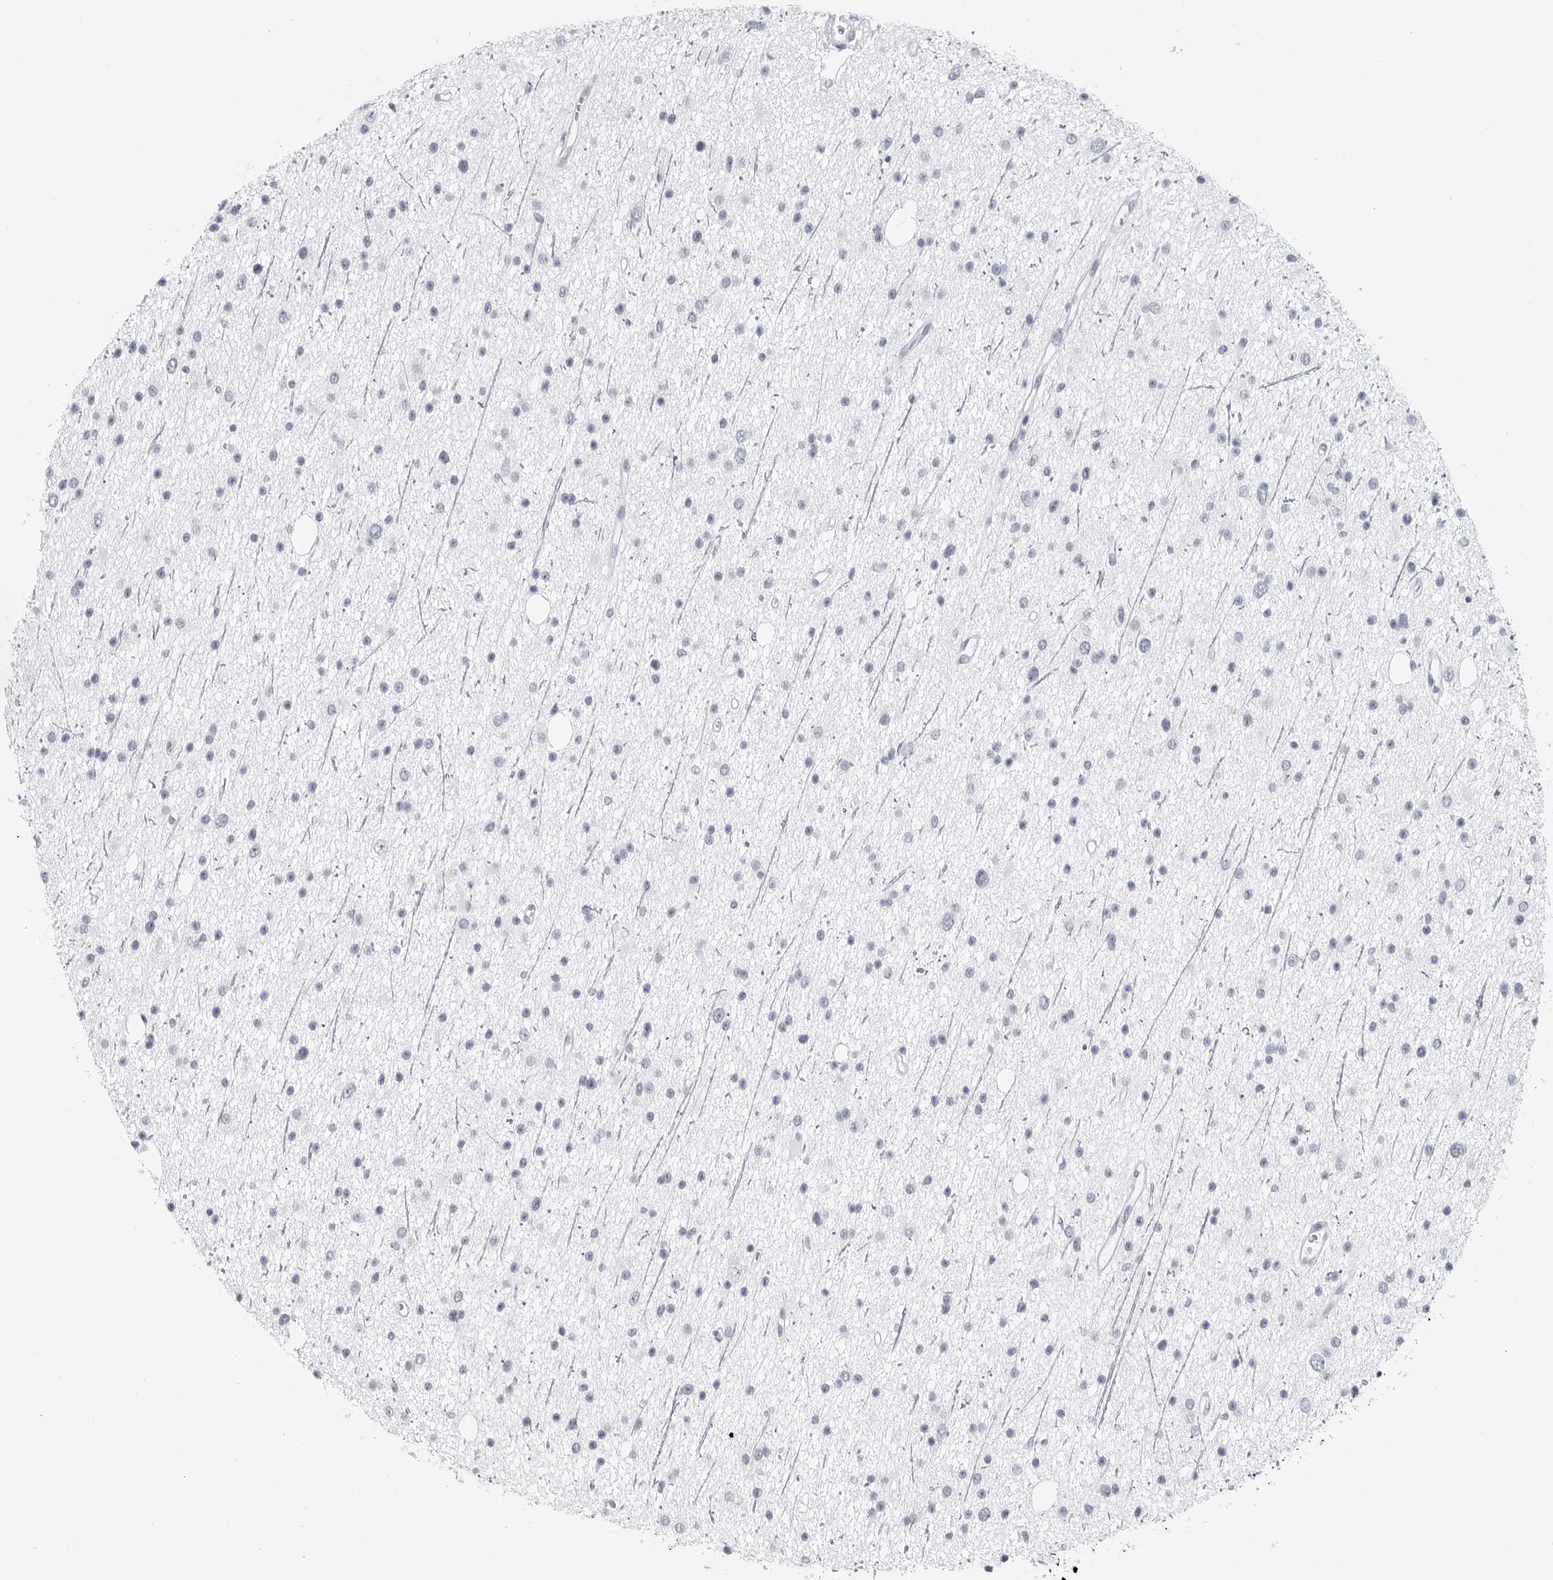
{"staining": {"intensity": "negative", "quantity": "none", "location": "none"}, "tissue": "glioma", "cell_type": "Tumor cells", "image_type": "cancer", "snomed": [{"axis": "morphology", "description": "Glioma, malignant, Low grade"}, {"axis": "topography", "description": "Cerebral cortex"}], "caption": "A micrograph of glioma stained for a protein reveals no brown staining in tumor cells.", "gene": "CSH1", "patient": {"sex": "female", "age": 39}}